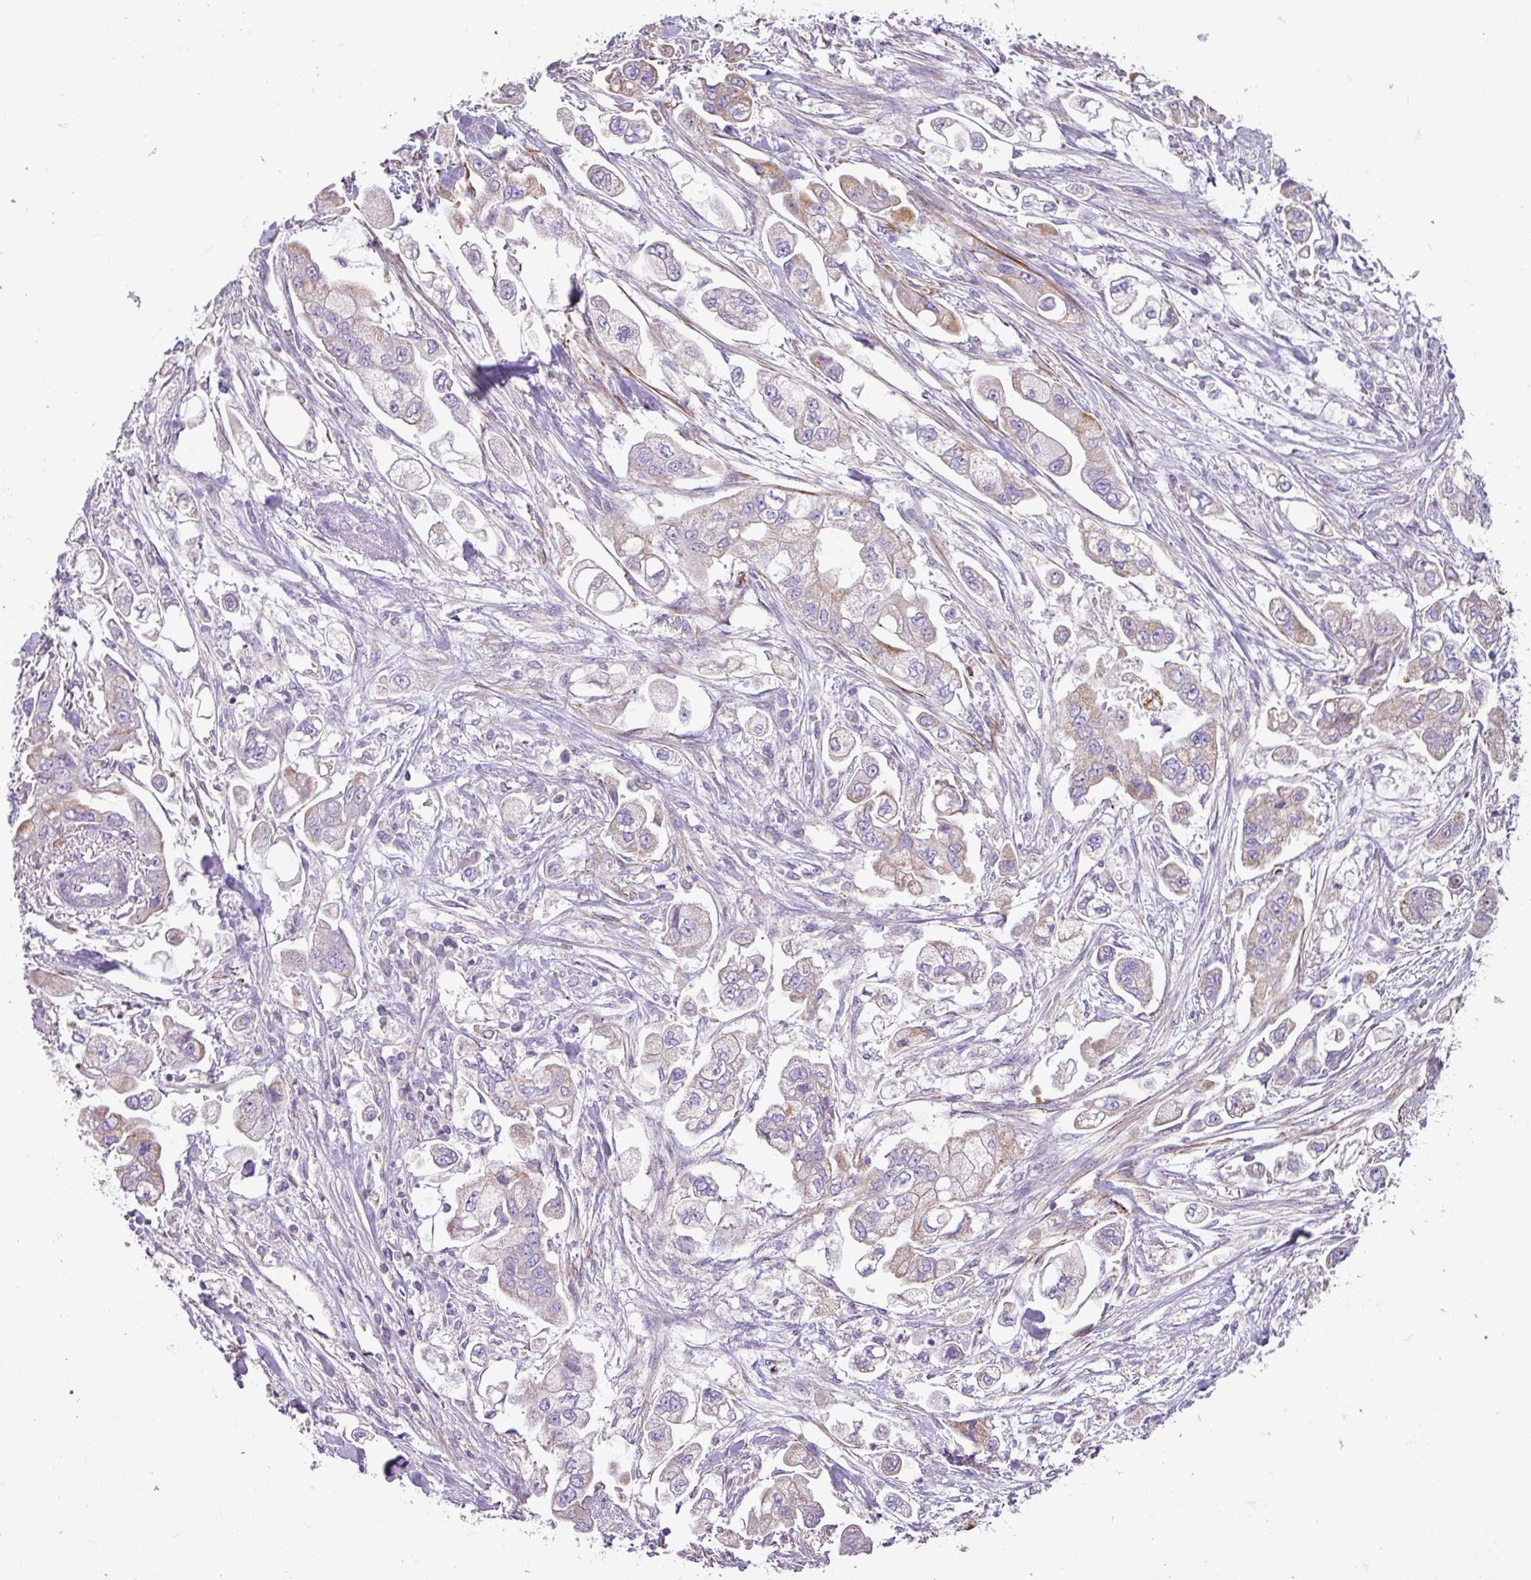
{"staining": {"intensity": "weak", "quantity": "<25%", "location": "cytoplasmic/membranous"}, "tissue": "stomach cancer", "cell_type": "Tumor cells", "image_type": "cancer", "snomed": [{"axis": "morphology", "description": "Adenocarcinoma, NOS"}, {"axis": "topography", "description": "Stomach"}], "caption": "A photomicrograph of stomach cancer stained for a protein displays no brown staining in tumor cells.", "gene": "MRRF", "patient": {"sex": "male", "age": 62}}